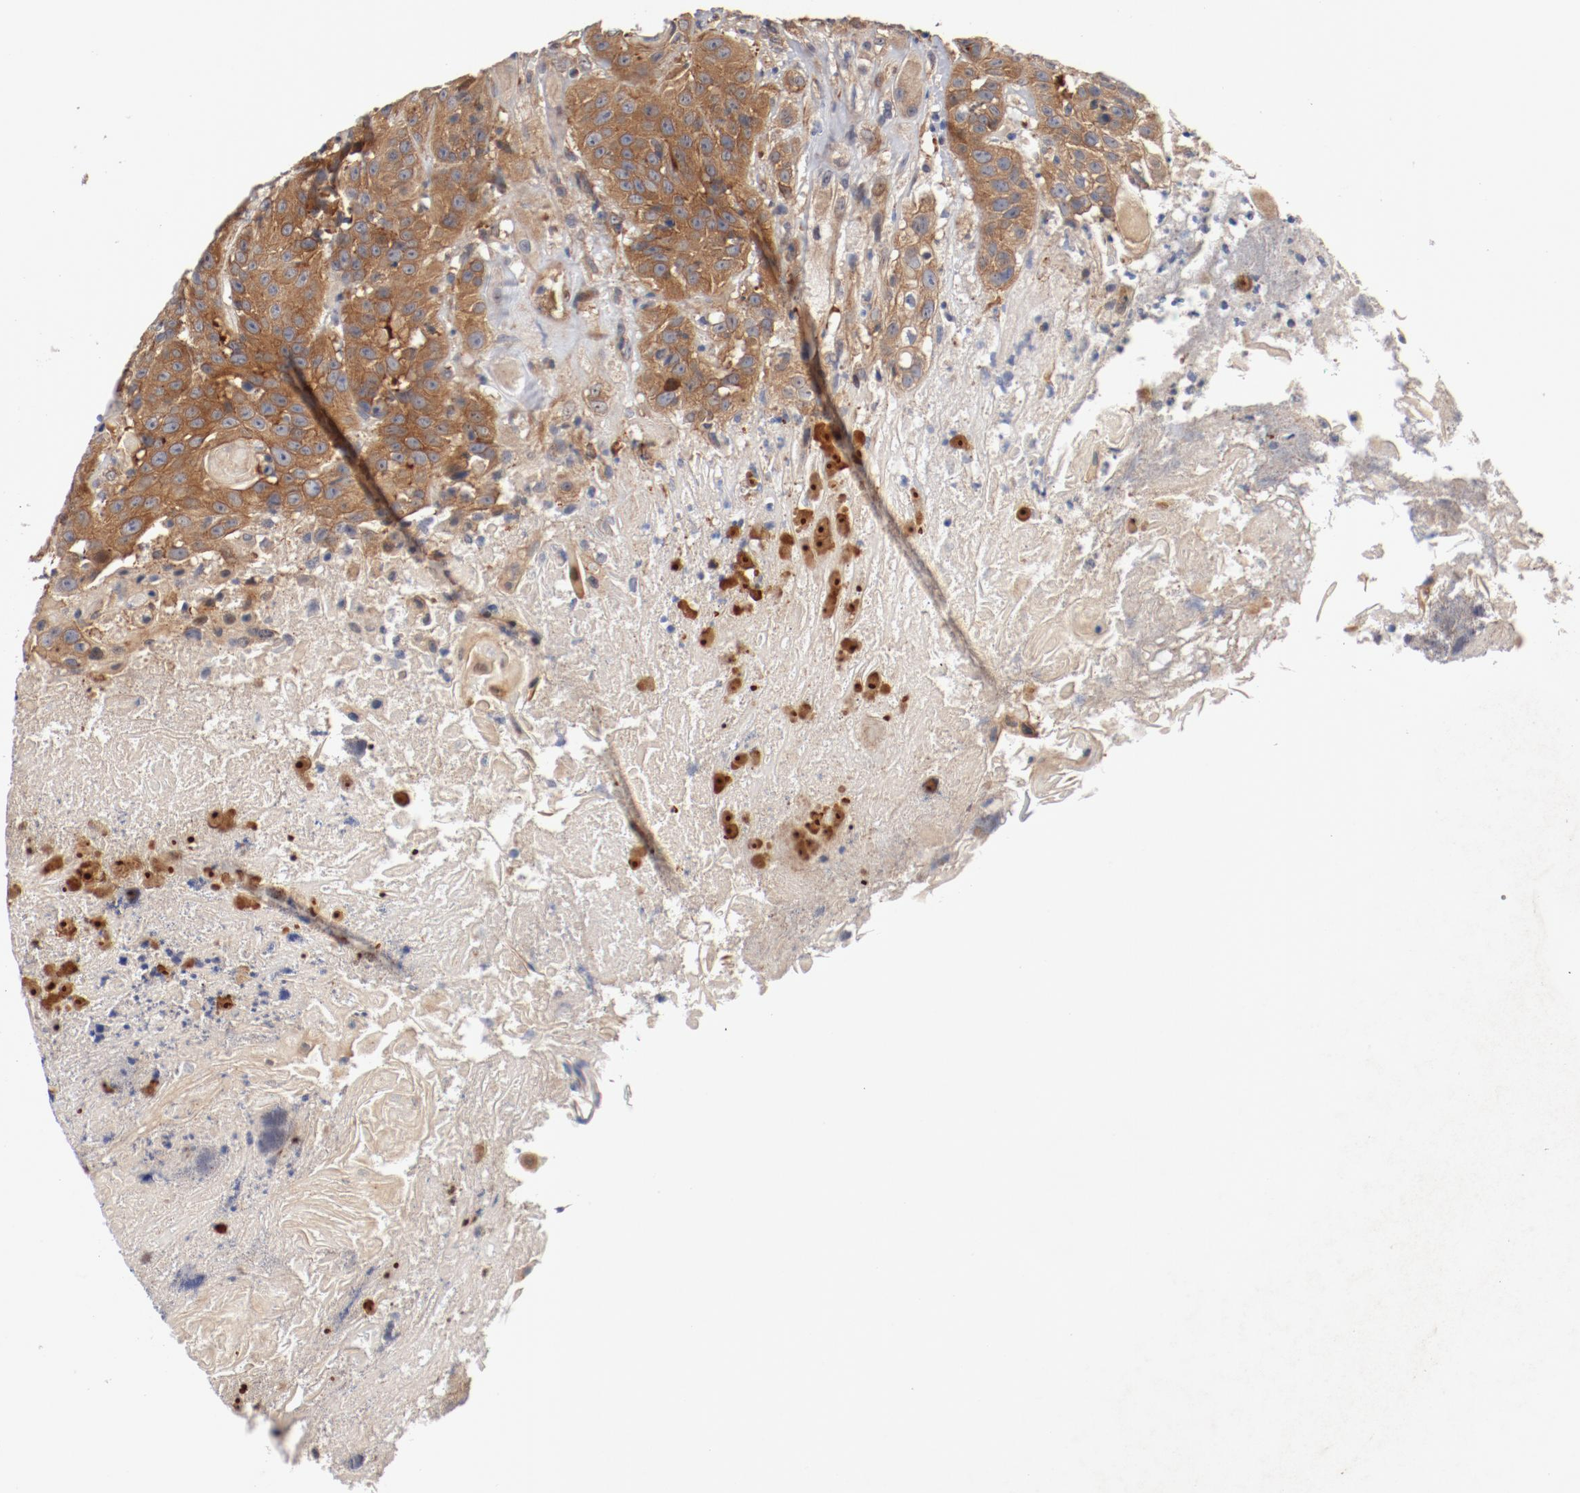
{"staining": {"intensity": "moderate", "quantity": ">75%", "location": "cytoplasmic/membranous"}, "tissue": "head and neck cancer", "cell_type": "Tumor cells", "image_type": "cancer", "snomed": [{"axis": "morphology", "description": "Squamous cell carcinoma, NOS"}, {"axis": "topography", "description": "Head-Neck"}], "caption": "Human head and neck cancer stained for a protein (brown) reveals moderate cytoplasmic/membranous positive positivity in approximately >75% of tumor cells.", "gene": "PITPNM2", "patient": {"sex": "female", "age": 84}}